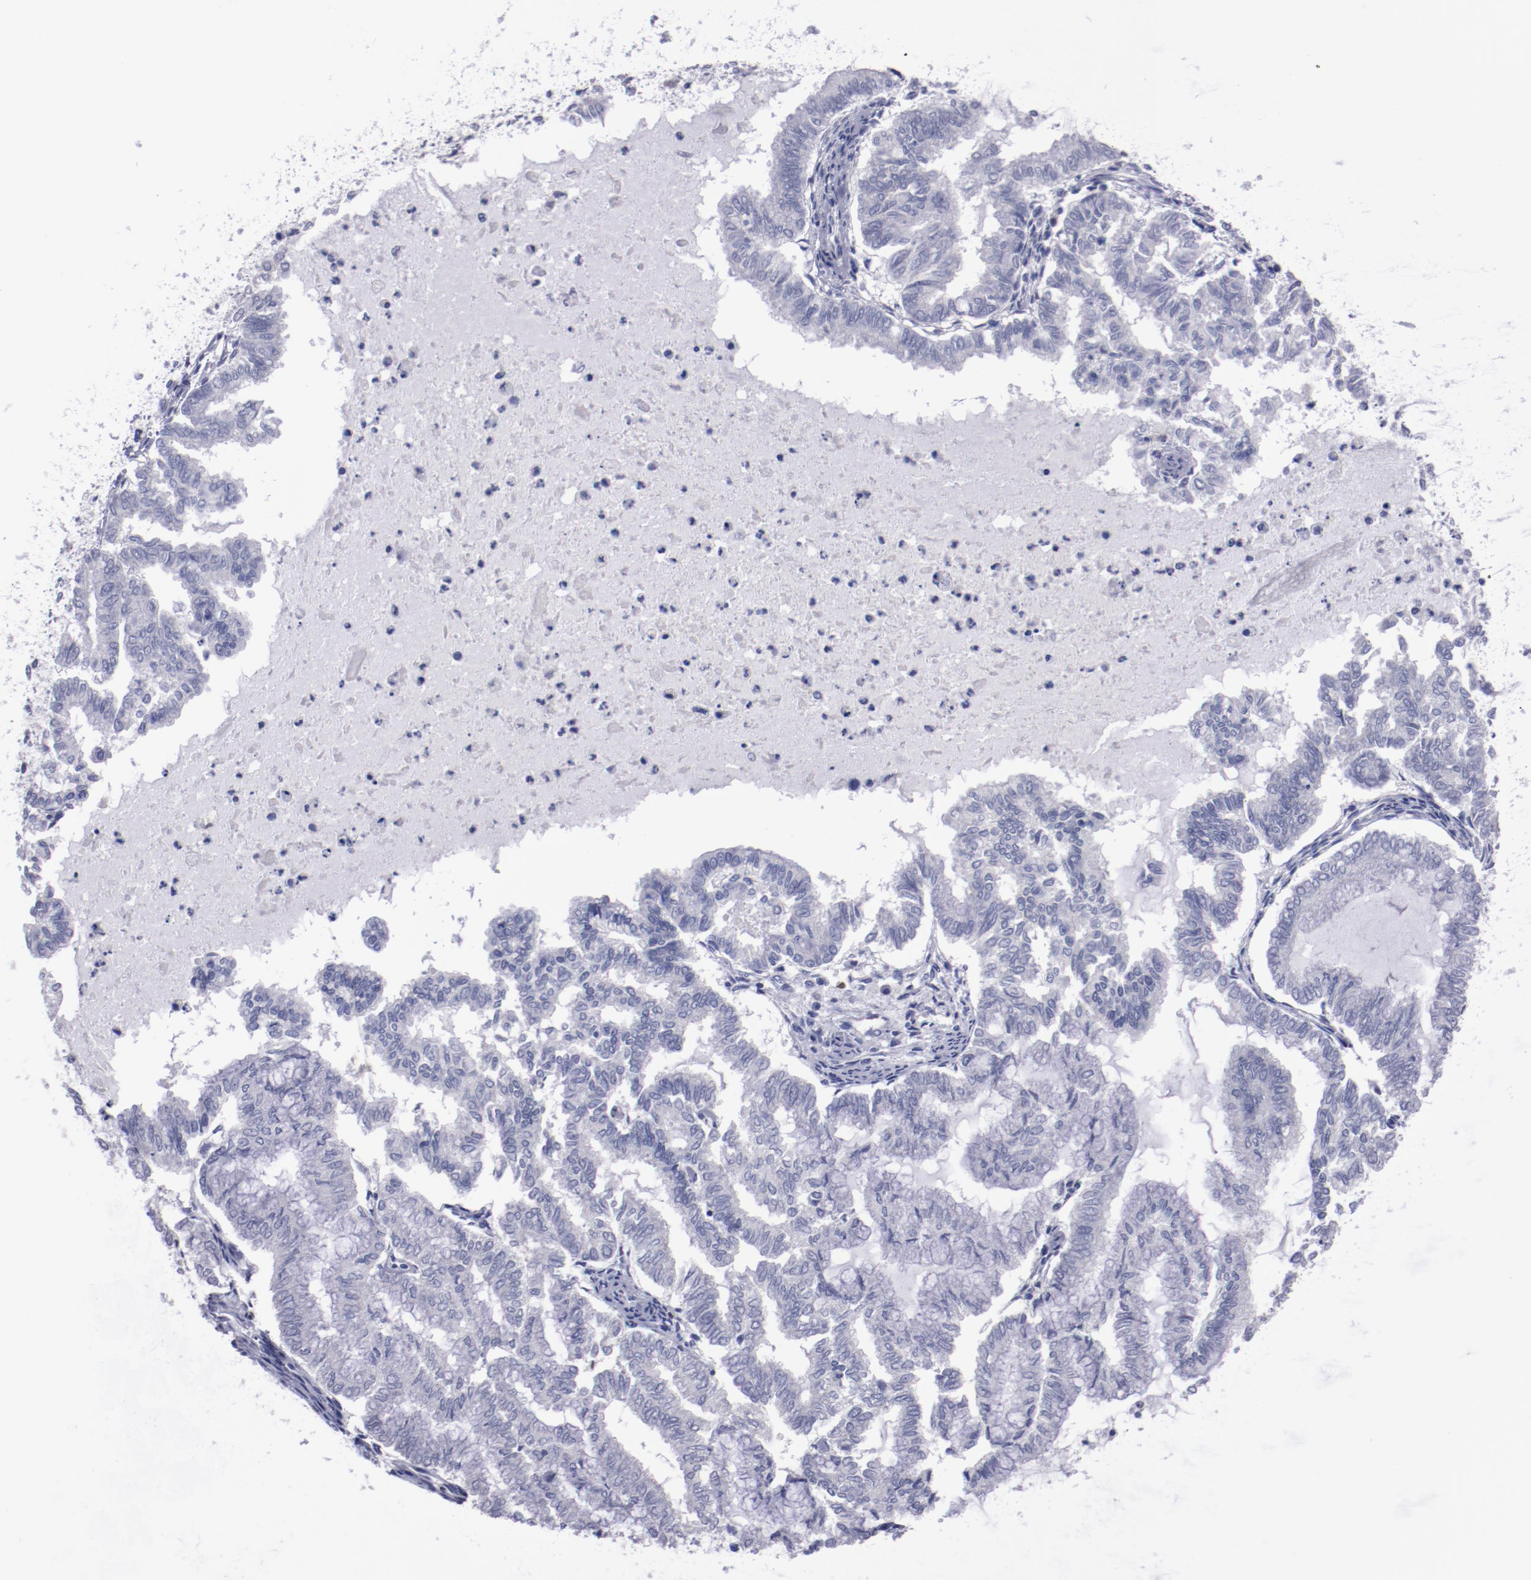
{"staining": {"intensity": "negative", "quantity": "none", "location": "none"}, "tissue": "endometrial cancer", "cell_type": "Tumor cells", "image_type": "cancer", "snomed": [{"axis": "morphology", "description": "Adenocarcinoma, NOS"}, {"axis": "topography", "description": "Endometrium"}], "caption": "There is no significant expression in tumor cells of endometrial cancer.", "gene": "IRF8", "patient": {"sex": "female", "age": 79}}